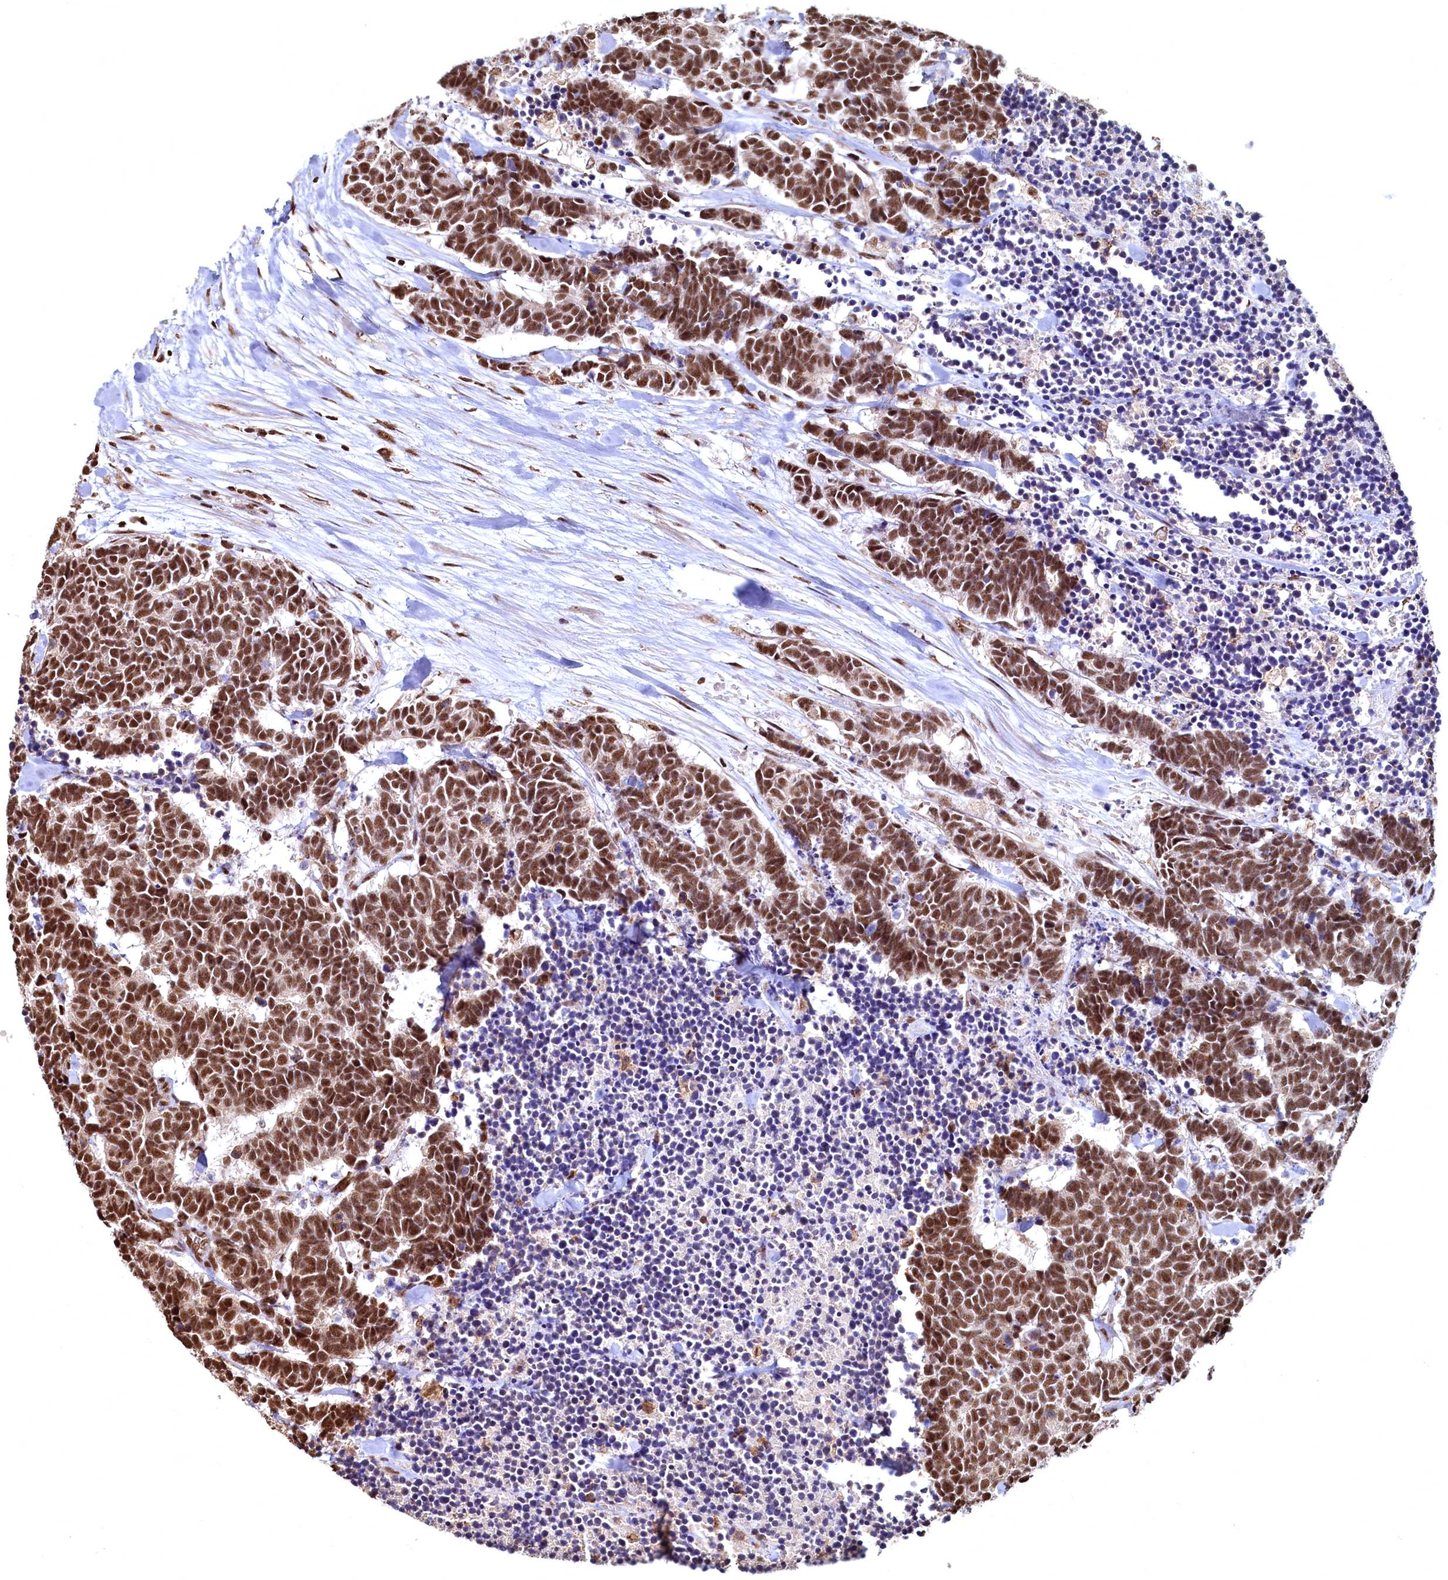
{"staining": {"intensity": "strong", "quantity": ">75%", "location": "nuclear"}, "tissue": "carcinoid", "cell_type": "Tumor cells", "image_type": "cancer", "snomed": [{"axis": "morphology", "description": "Carcinoma, NOS"}, {"axis": "morphology", "description": "Carcinoid, malignant, NOS"}, {"axis": "topography", "description": "Urinary bladder"}], "caption": "This is an image of immunohistochemistry staining of malignant carcinoid, which shows strong staining in the nuclear of tumor cells.", "gene": "RSRC2", "patient": {"sex": "male", "age": 57}}